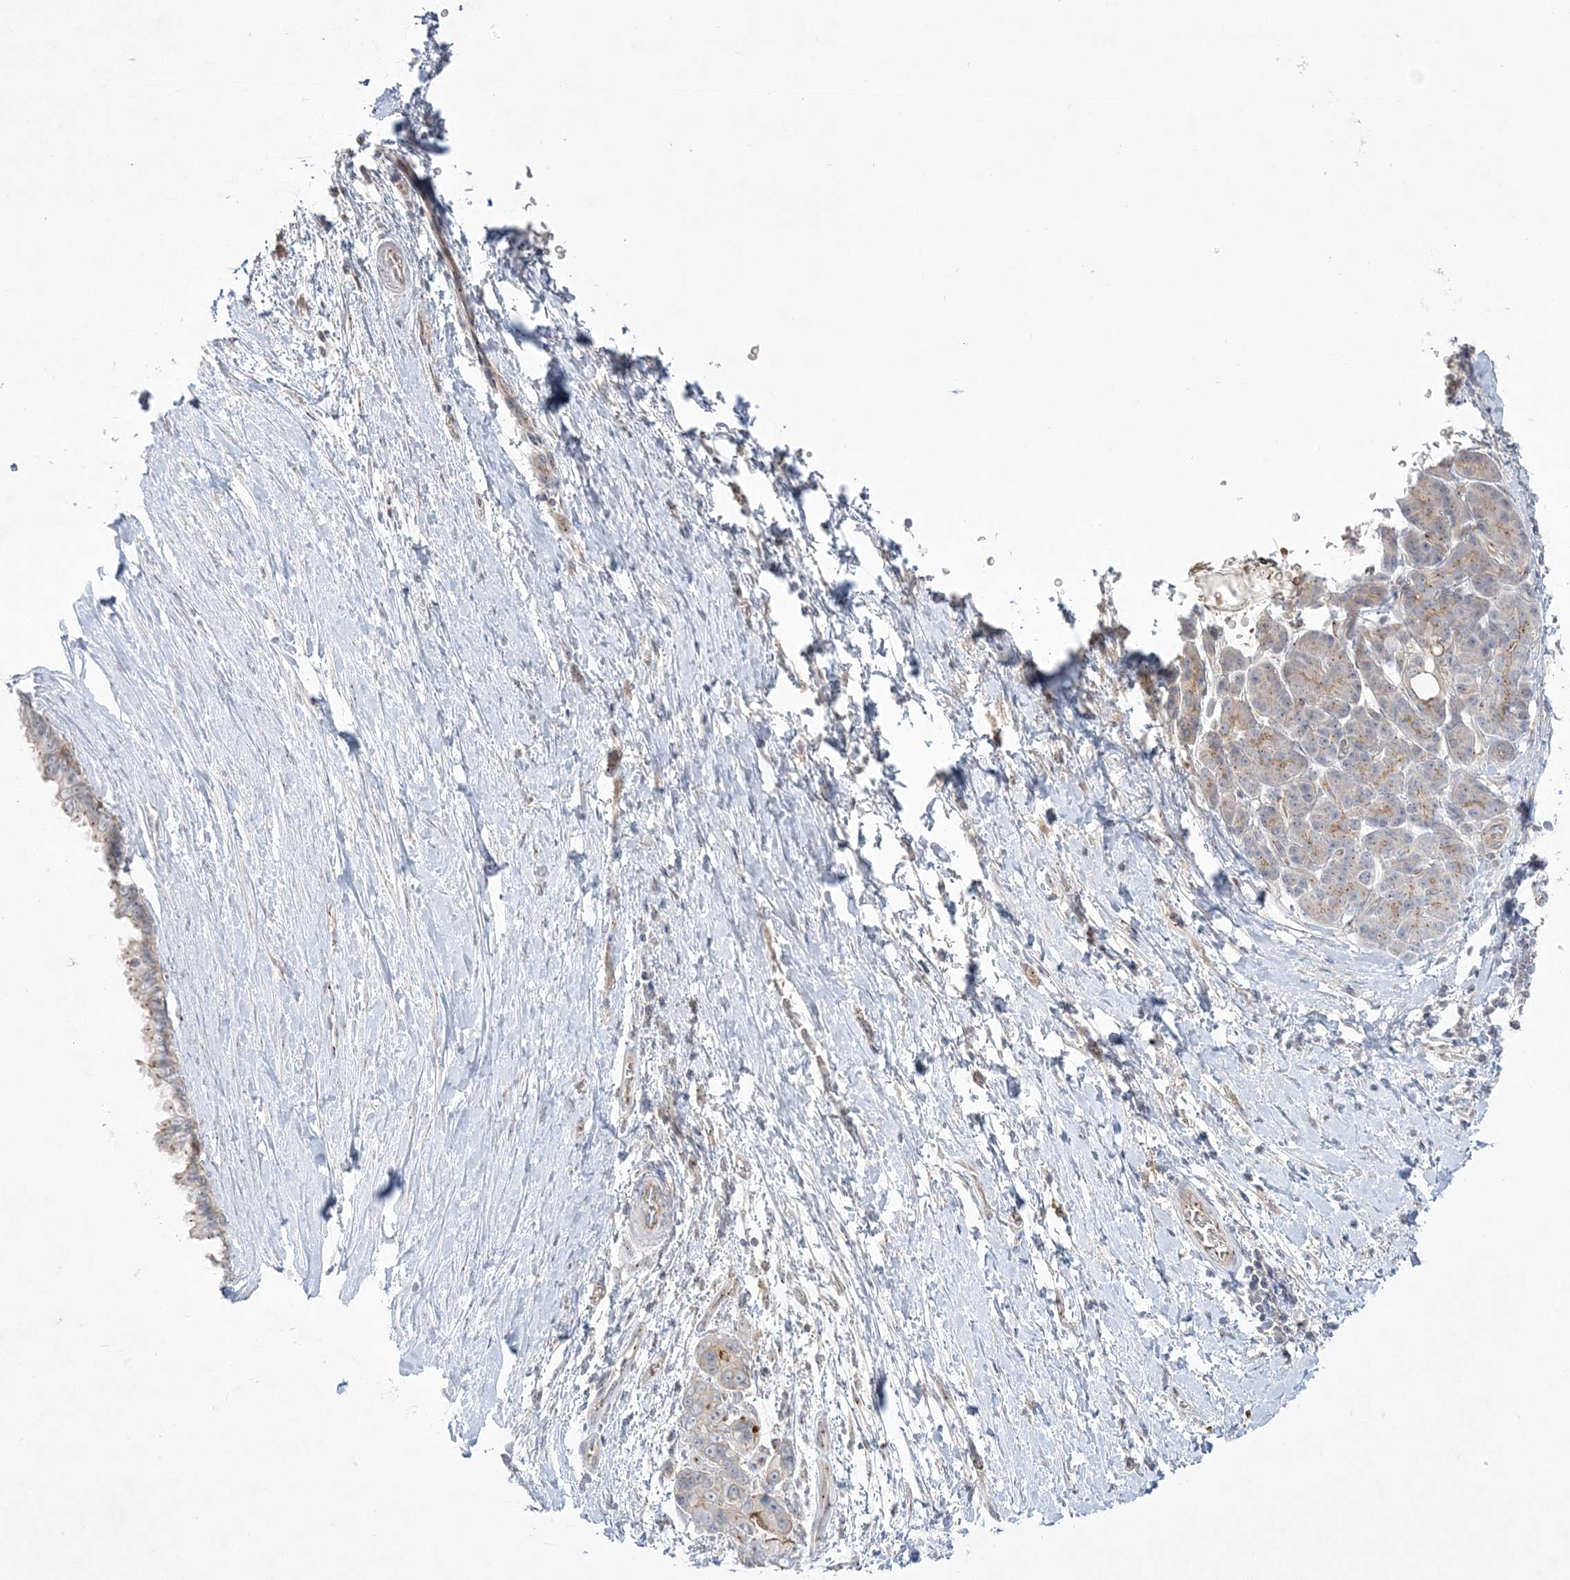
{"staining": {"intensity": "weak", "quantity": ">75%", "location": "cytoplasmic/membranous"}, "tissue": "pancreatic cancer", "cell_type": "Tumor cells", "image_type": "cancer", "snomed": [{"axis": "morphology", "description": "Adenocarcinoma, NOS"}, {"axis": "topography", "description": "Pancreas"}], "caption": "Immunohistochemistry (DAB (3,3'-diaminobenzidine)) staining of human pancreatic cancer (adenocarcinoma) displays weak cytoplasmic/membranous protein expression in approximately >75% of tumor cells.", "gene": "ADAMTS12", "patient": {"sex": "female", "age": 72}}